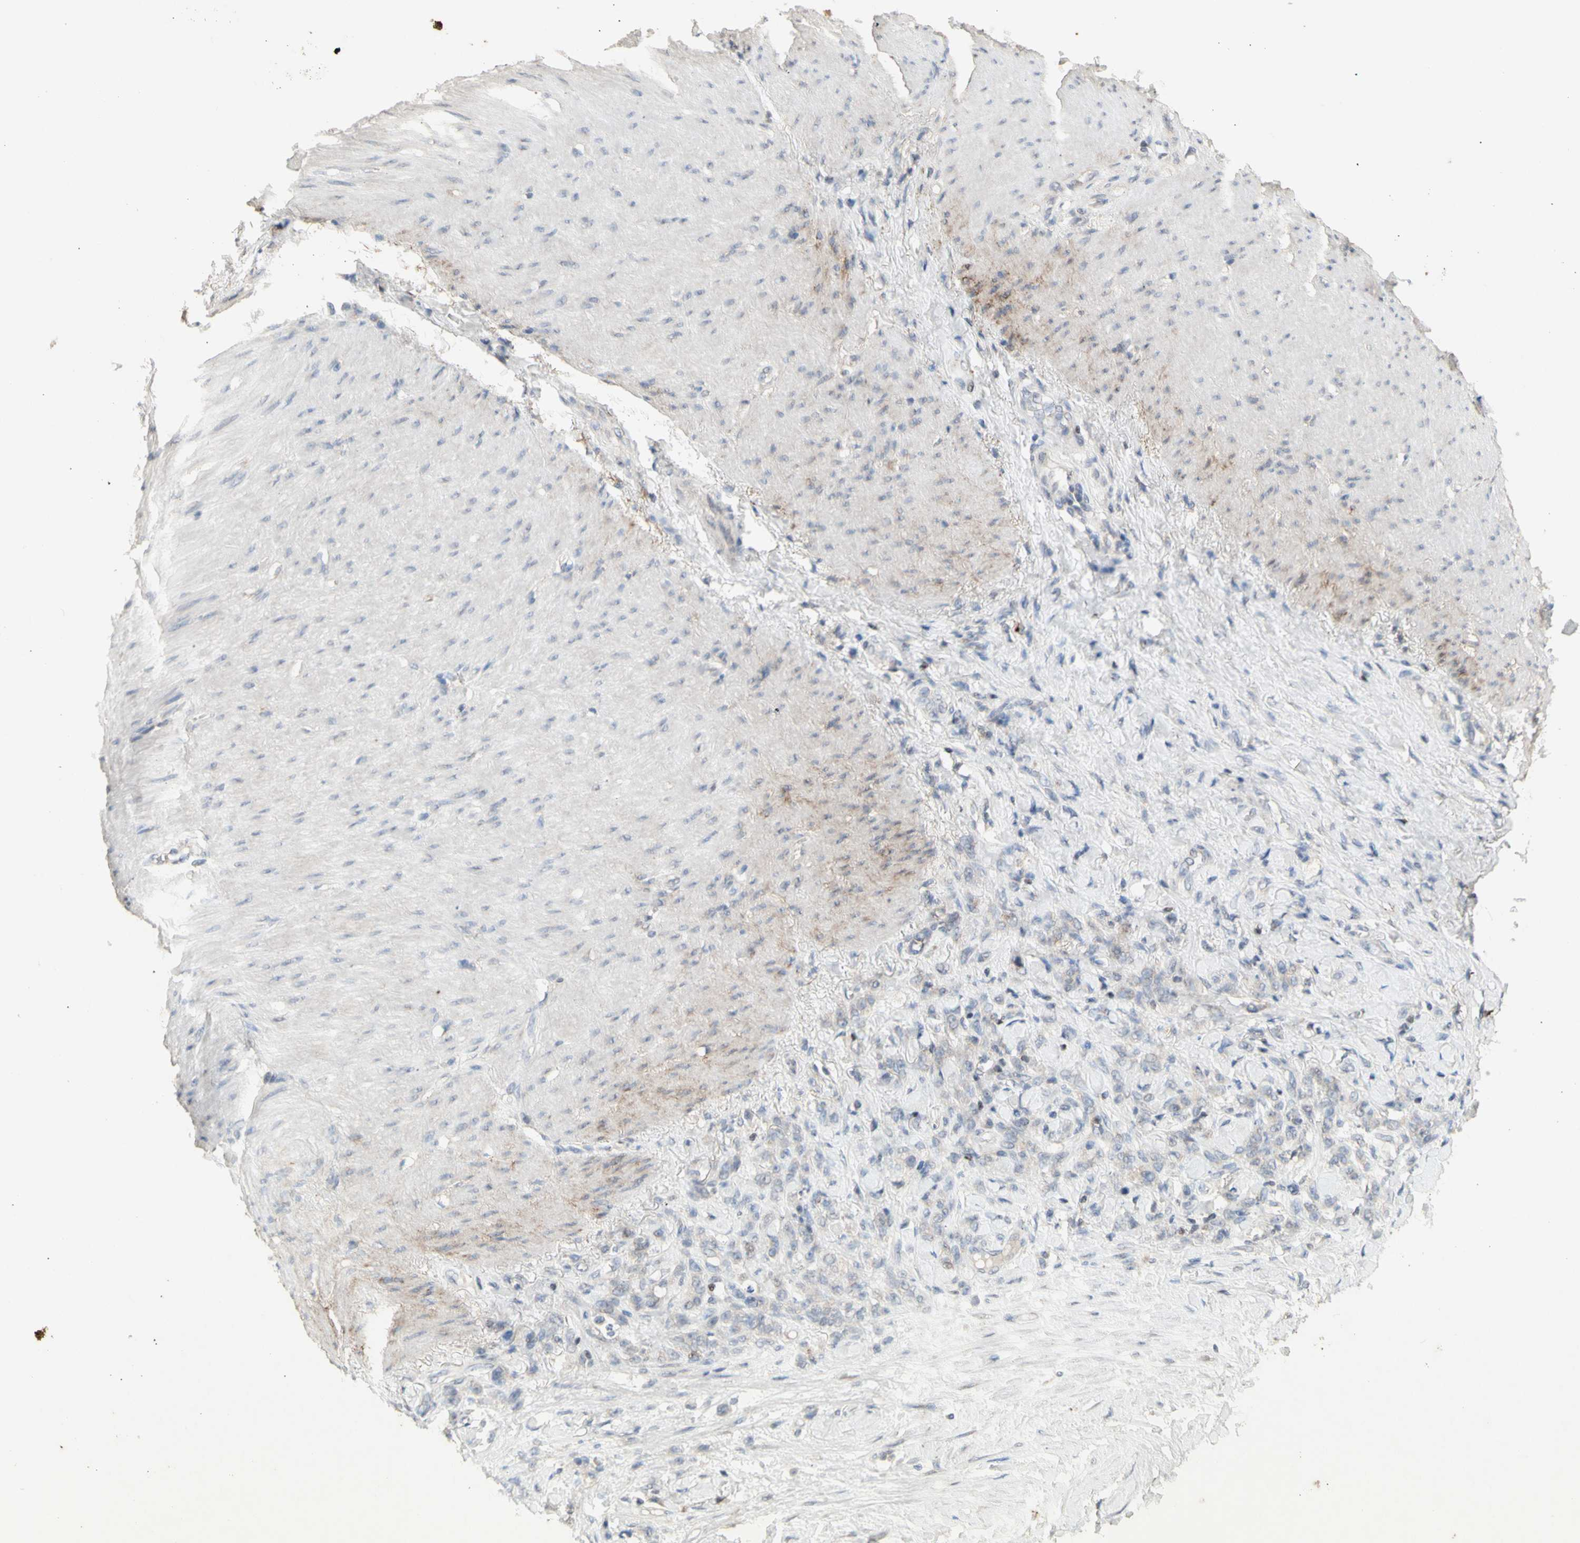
{"staining": {"intensity": "weak", "quantity": "25%-75%", "location": "cytoplasmic/membranous"}, "tissue": "stomach cancer", "cell_type": "Tumor cells", "image_type": "cancer", "snomed": [{"axis": "morphology", "description": "Adenocarcinoma, NOS"}, {"axis": "topography", "description": "Stomach"}], "caption": "Stomach cancer (adenocarcinoma) stained with a protein marker reveals weak staining in tumor cells.", "gene": "NLRP1", "patient": {"sex": "male", "age": 82}}